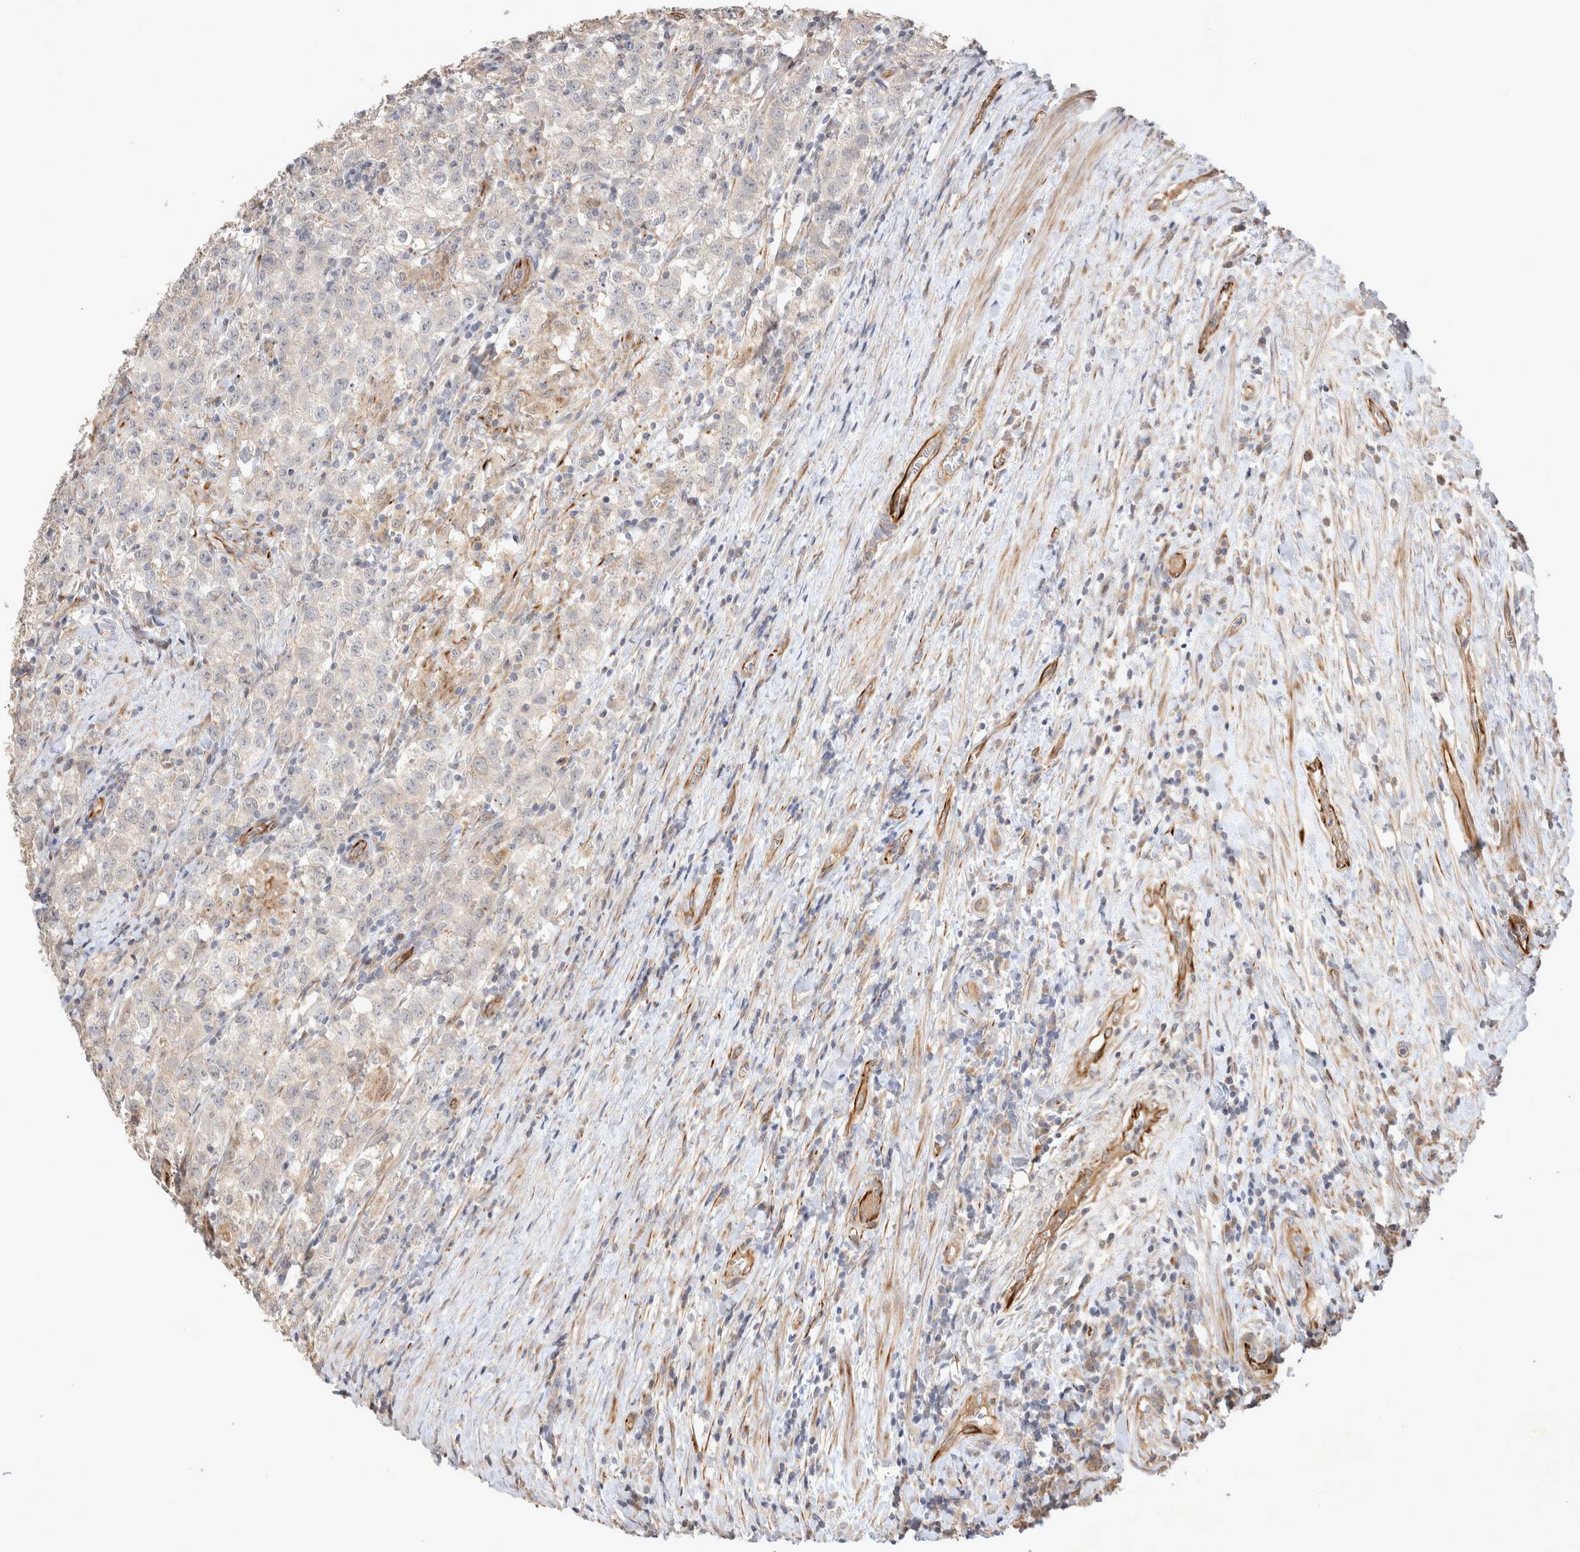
{"staining": {"intensity": "negative", "quantity": "none", "location": "none"}, "tissue": "testis cancer", "cell_type": "Tumor cells", "image_type": "cancer", "snomed": [{"axis": "morphology", "description": "Seminoma, NOS"}, {"axis": "morphology", "description": "Carcinoma, Embryonal, NOS"}, {"axis": "topography", "description": "Testis"}], "caption": "A photomicrograph of human testis embryonal carcinoma is negative for staining in tumor cells.", "gene": "NMU", "patient": {"sex": "male", "age": 43}}